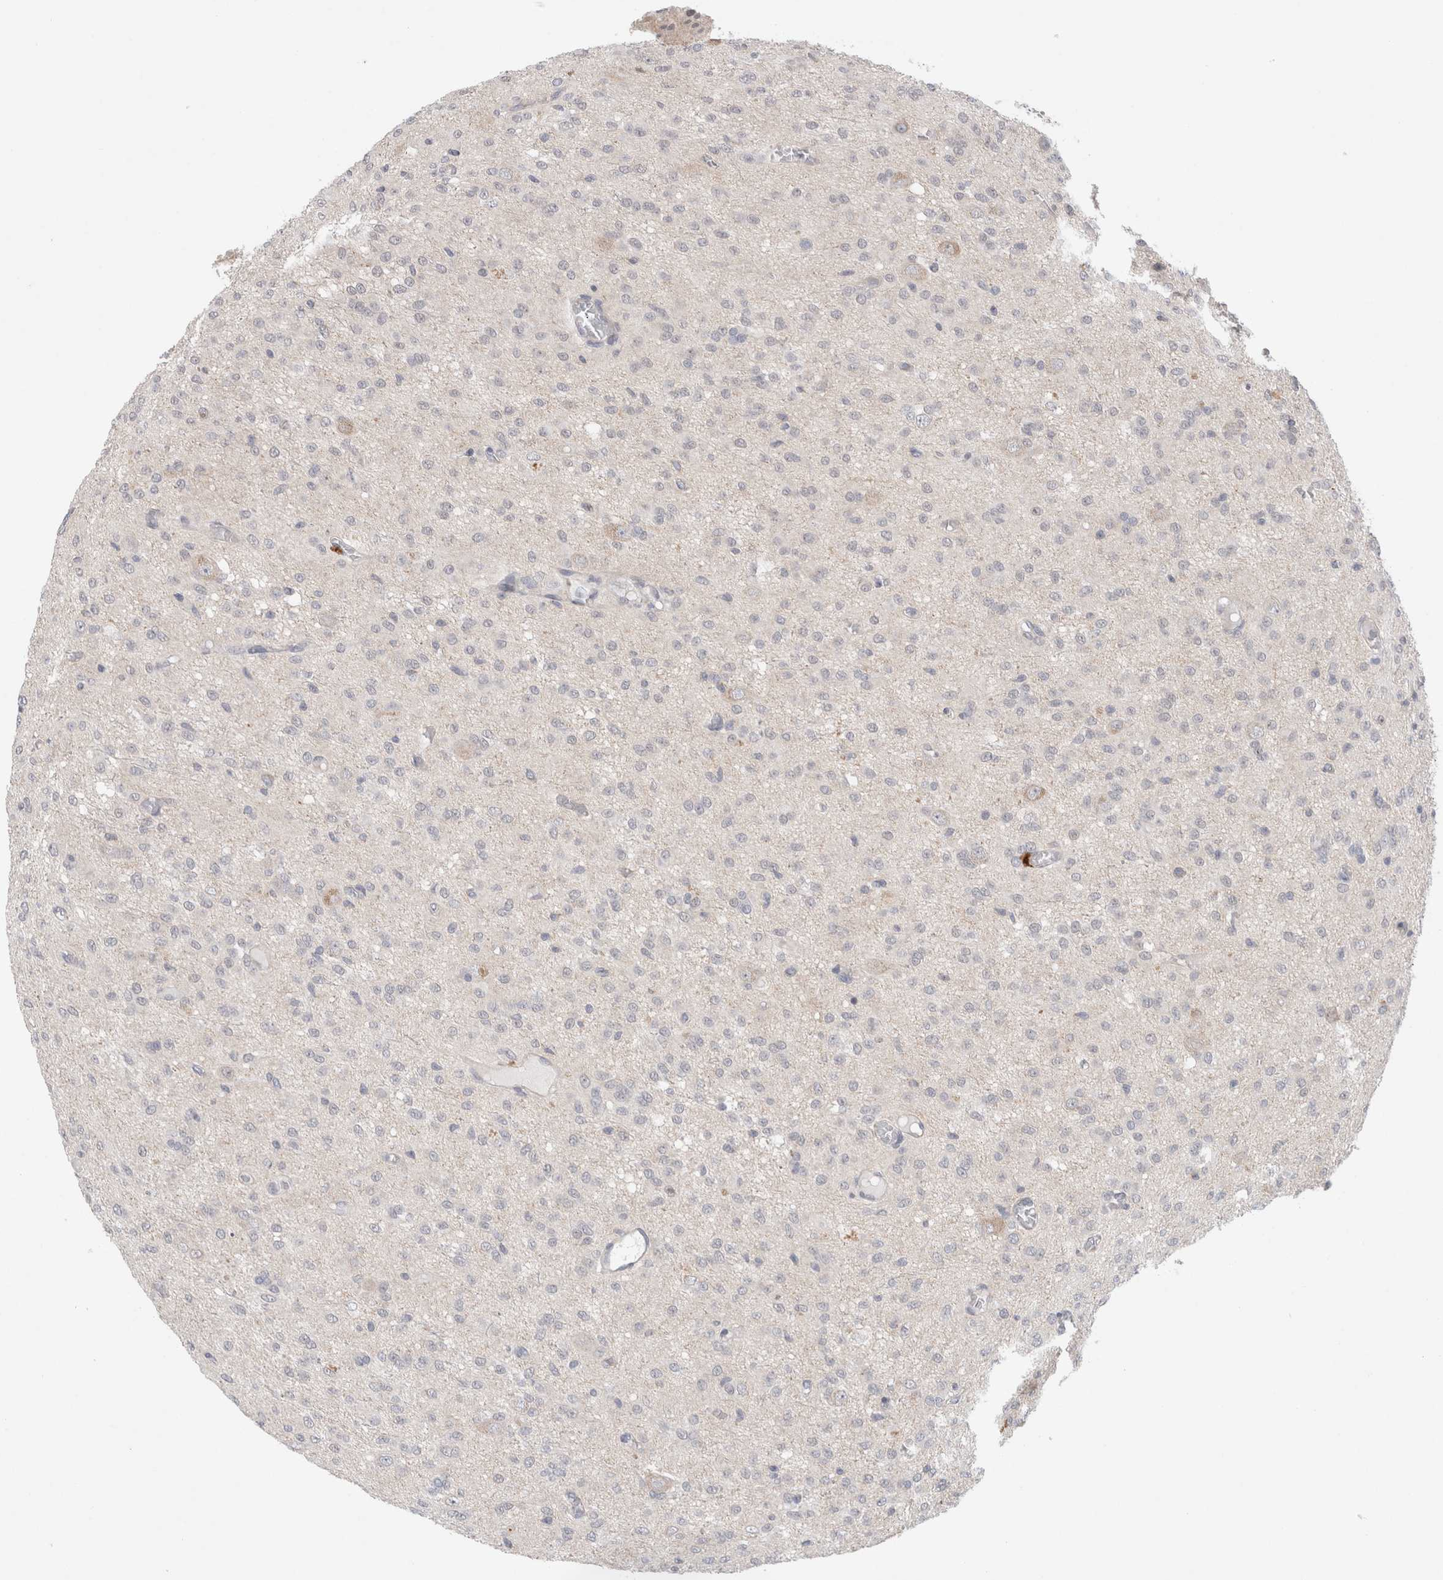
{"staining": {"intensity": "negative", "quantity": "none", "location": "none"}, "tissue": "glioma", "cell_type": "Tumor cells", "image_type": "cancer", "snomed": [{"axis": "morphology", "description": "Glioma, malignant, High grade"}, {"axis": "topography", "description": "Brain"}], "caption": "Micrograph shows no protein positivity in tumor cells of high-grade glioma (malignant) tissue.", "gene": "BICD2", "patient": {"sex": "female", "age": 59}}